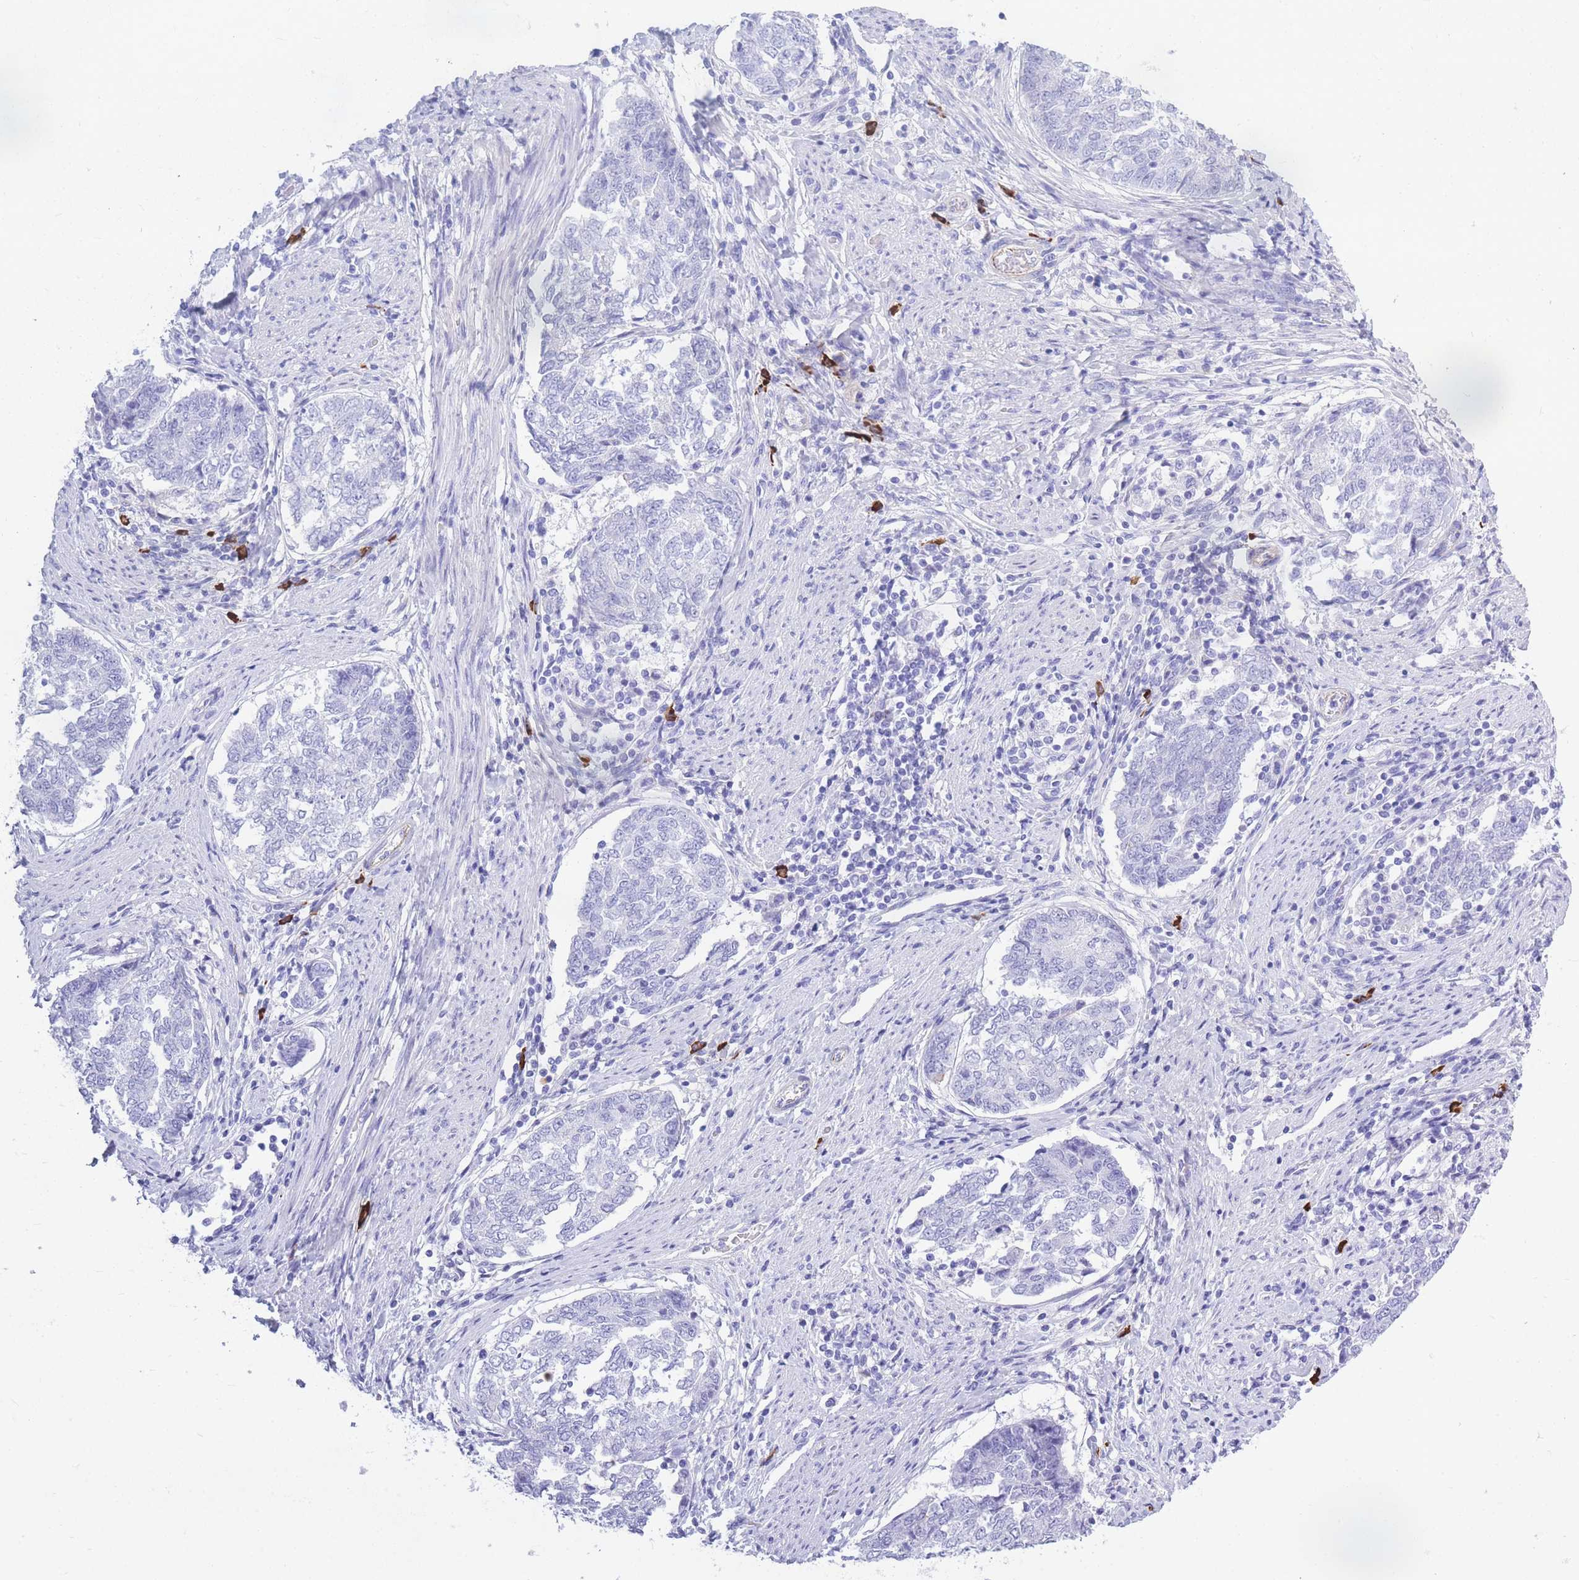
{"staining": {"intensity": "negative", "quantity": "none", "location": "none"}, "tissue": "endometrial cancer", "cell_type": "Tumor cells", "image_type": "cancer", "snomed": [{"axis": "morphology", "description": "Adenocarcinoma, NOS"}, {"axis": "topography", "description": "Endometrium"}], "caption": "IHC histopathology image of human endometrial cancer (adenocarcinoma) stained for a protein (brown), which shows no staining in tumor cells. (Brightfield microscopy of DAB (3,3'-diaminobenzidine) IHC at high magnification).", "gene": "ZFP62", "patient": {"sex": "female", "age": 80}}